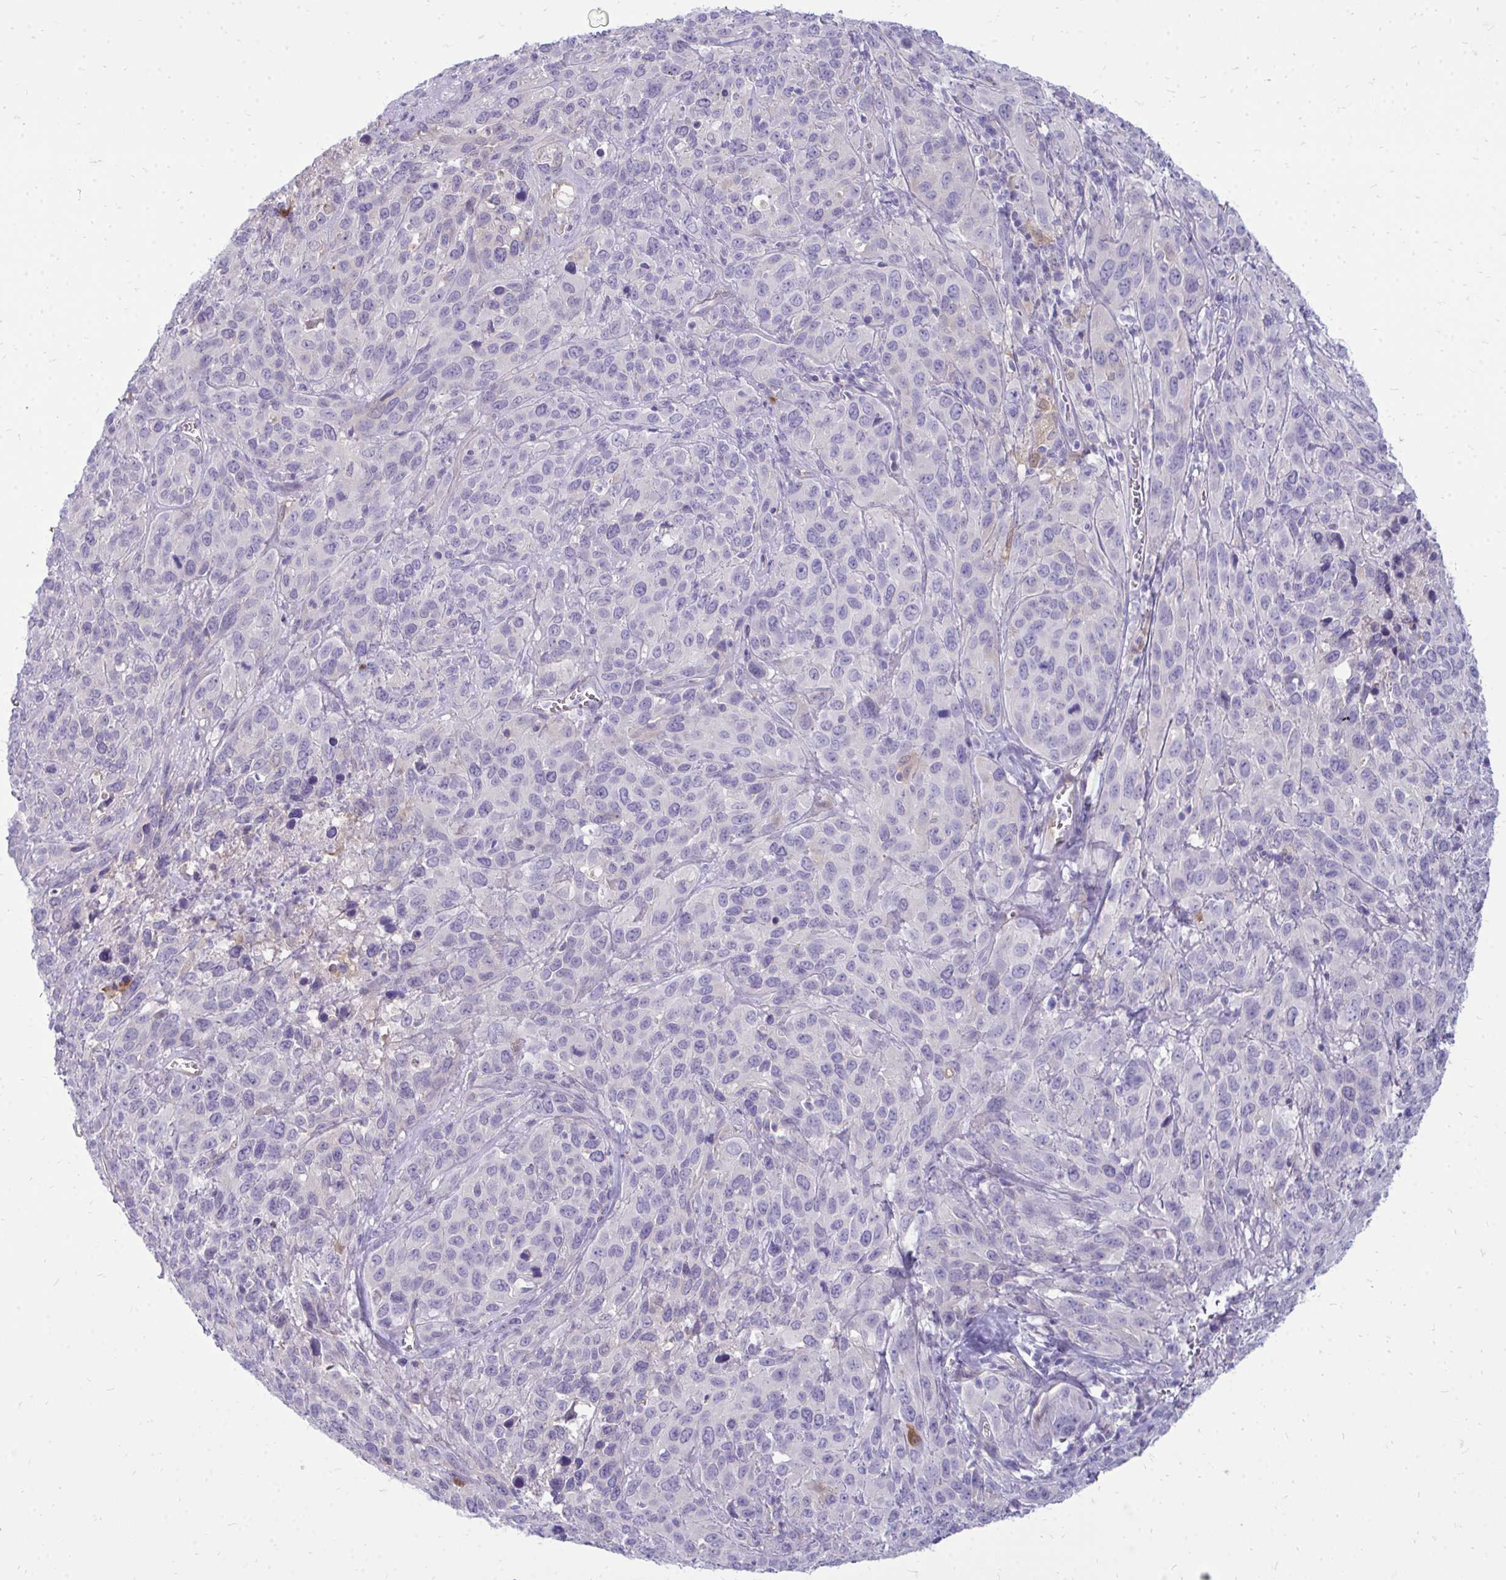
{"staining": {"intensity": "negative", "quantity": "none", "location": "none"}, "tissue": "cervical cancer", "cell_type": "Tumor cells", "image_type": "cancer", "snomed": [{"axis": "morphology", "description": "Normal tissue, NOS"}, {"axis": "morphology", "description": "Squamous cell carcinoma, NOS"}, {"axis": "topography", "description": "Cervix"}], "caption": "DAB (3,3'-diaminobenzidine) immunohistochemical staining of cervical cancer exhibits no significant positivity in tumor cells.", "gene": "FABP3", "patient": {"sex": "female", "age": 51}}